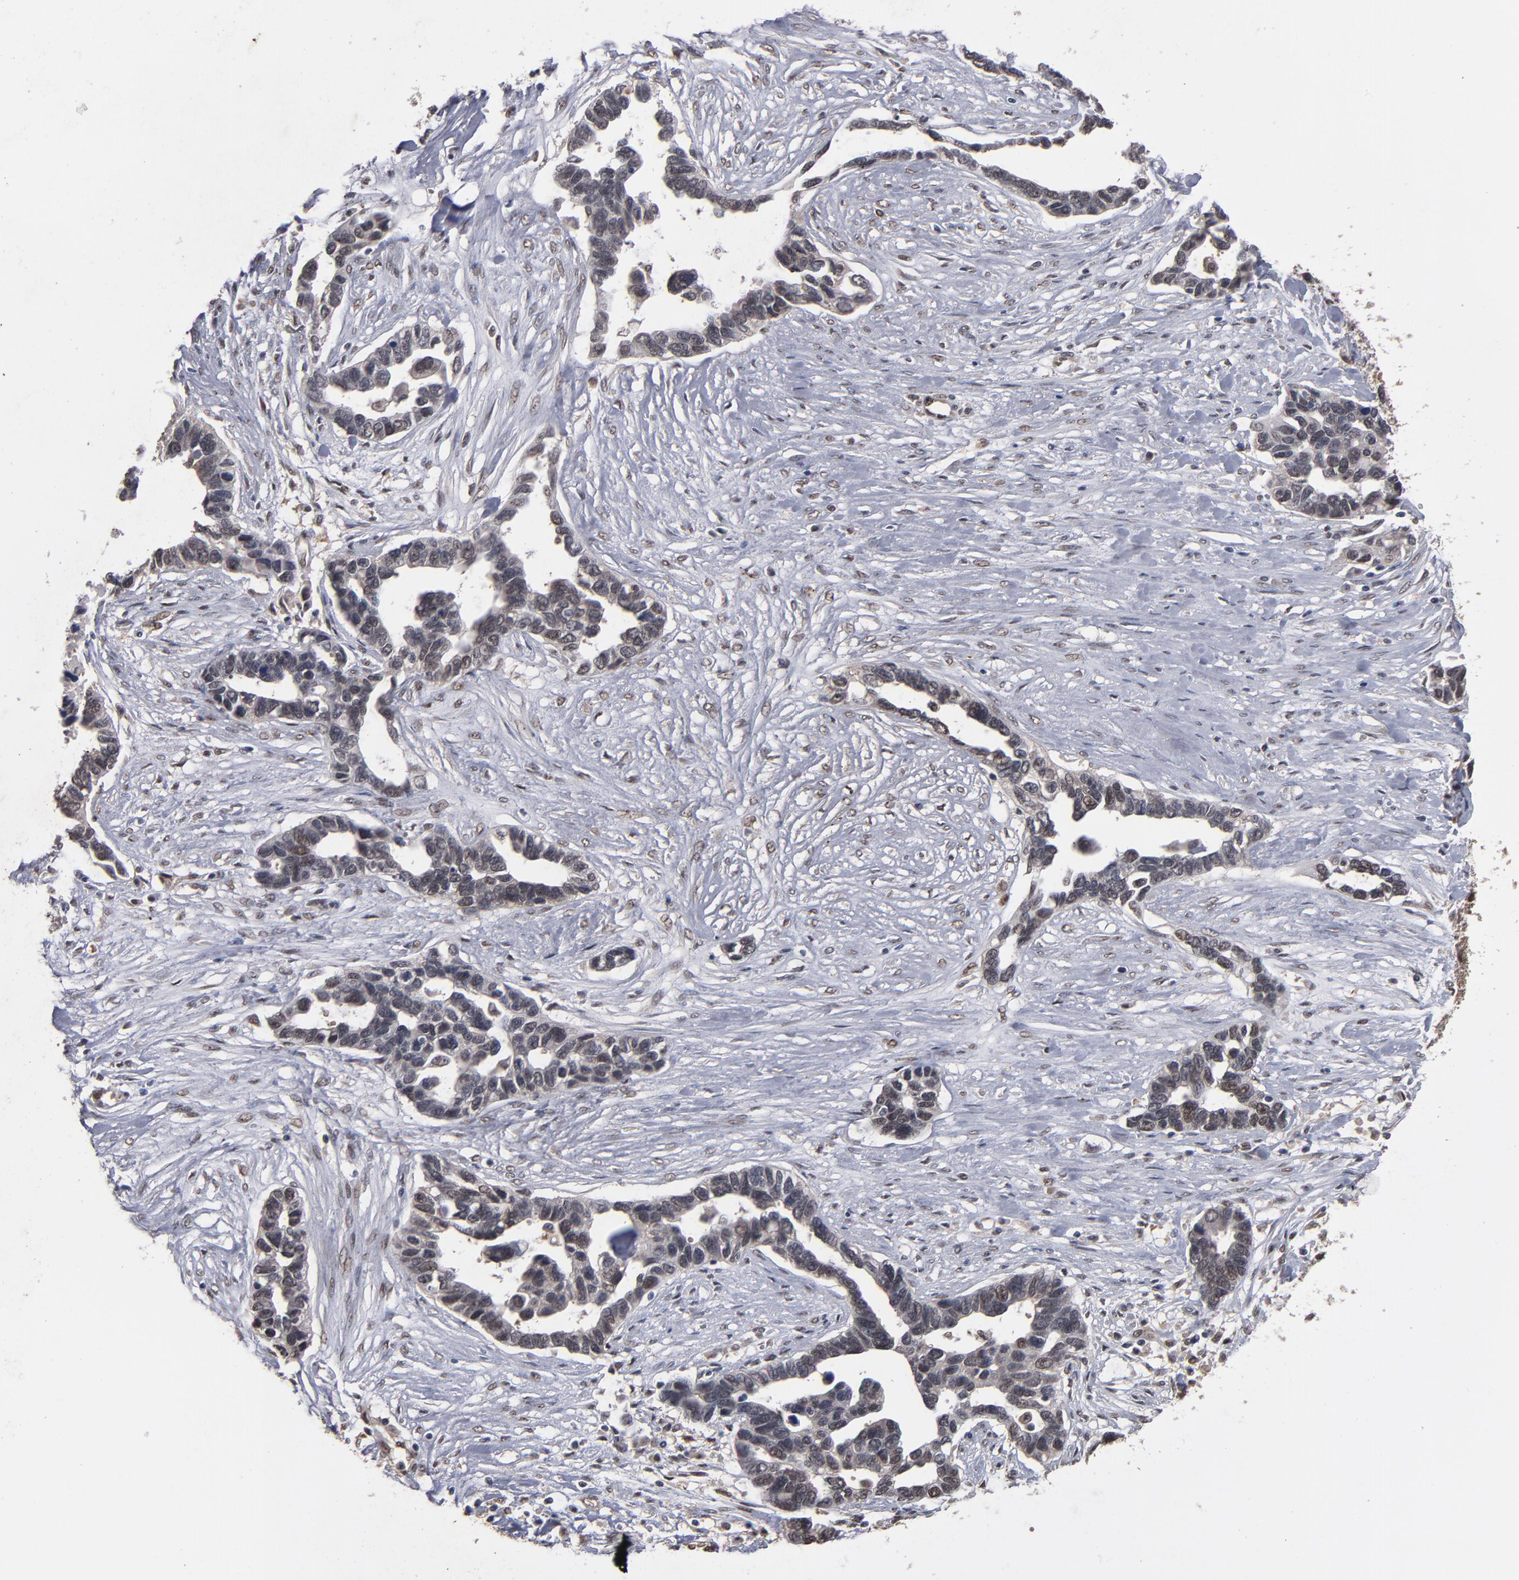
{"staining": {"intensity": "weak", "quantity": "25%-75%", "location": "nuclear"}, "tissue": "ovarian cancer", "cell_type": "Tumor cells", "image_type": "cancer", "snomed": [{"axis": "morphology", "description": "Cystadenocarcinoma, serous, NOS"}, {"axis": "topography", "description": "Ovary"}], "caption": "Tumor cells display low levels of weak nuclear expression in approximately 25%-75% of cells in human serous cystadenocarcinoma (ovarian).", "gene": "HUWE1", "patient": {"sex": "female", "age": 54}}